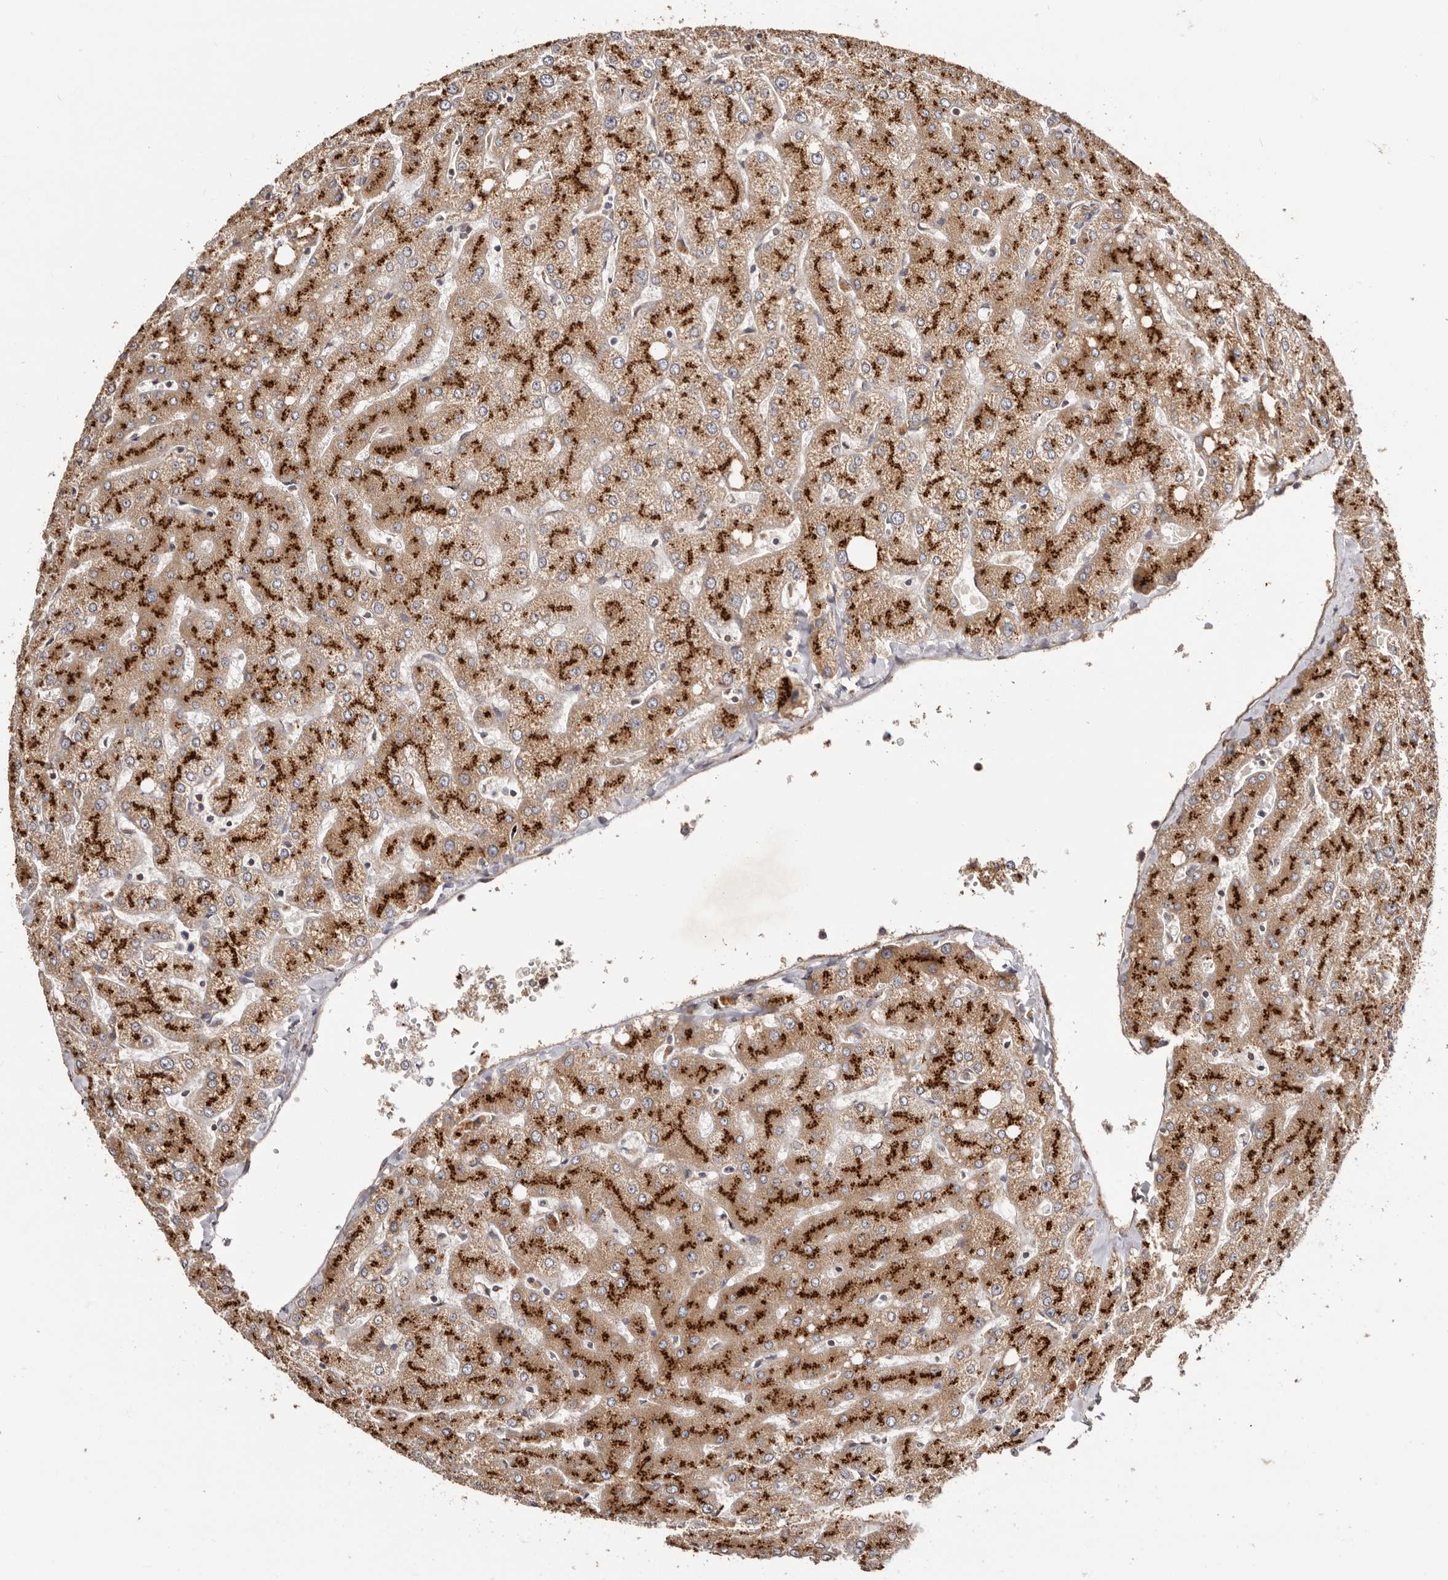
{"staining": {"intensity": "weak", "quantity": ">75%", "location": "cytoplasmic/membranous"}, "tissue": "liver", "cell_type": "Cholangiocytes", "image_type": "normal", "snomed": [{"axis": "morphology", "description": "Normal tissue, NOS"}, {"axis": "topography", "description": "Liver"}], "caption": "Immunohistochemistry (DAB) staining of unremarkable human liver reveals weak cytoplasmic/membranous protein positivity in about >75% of cholangiocytes.", "gene": "DACT2", "patient": {"sex": "female", "age": 54}}